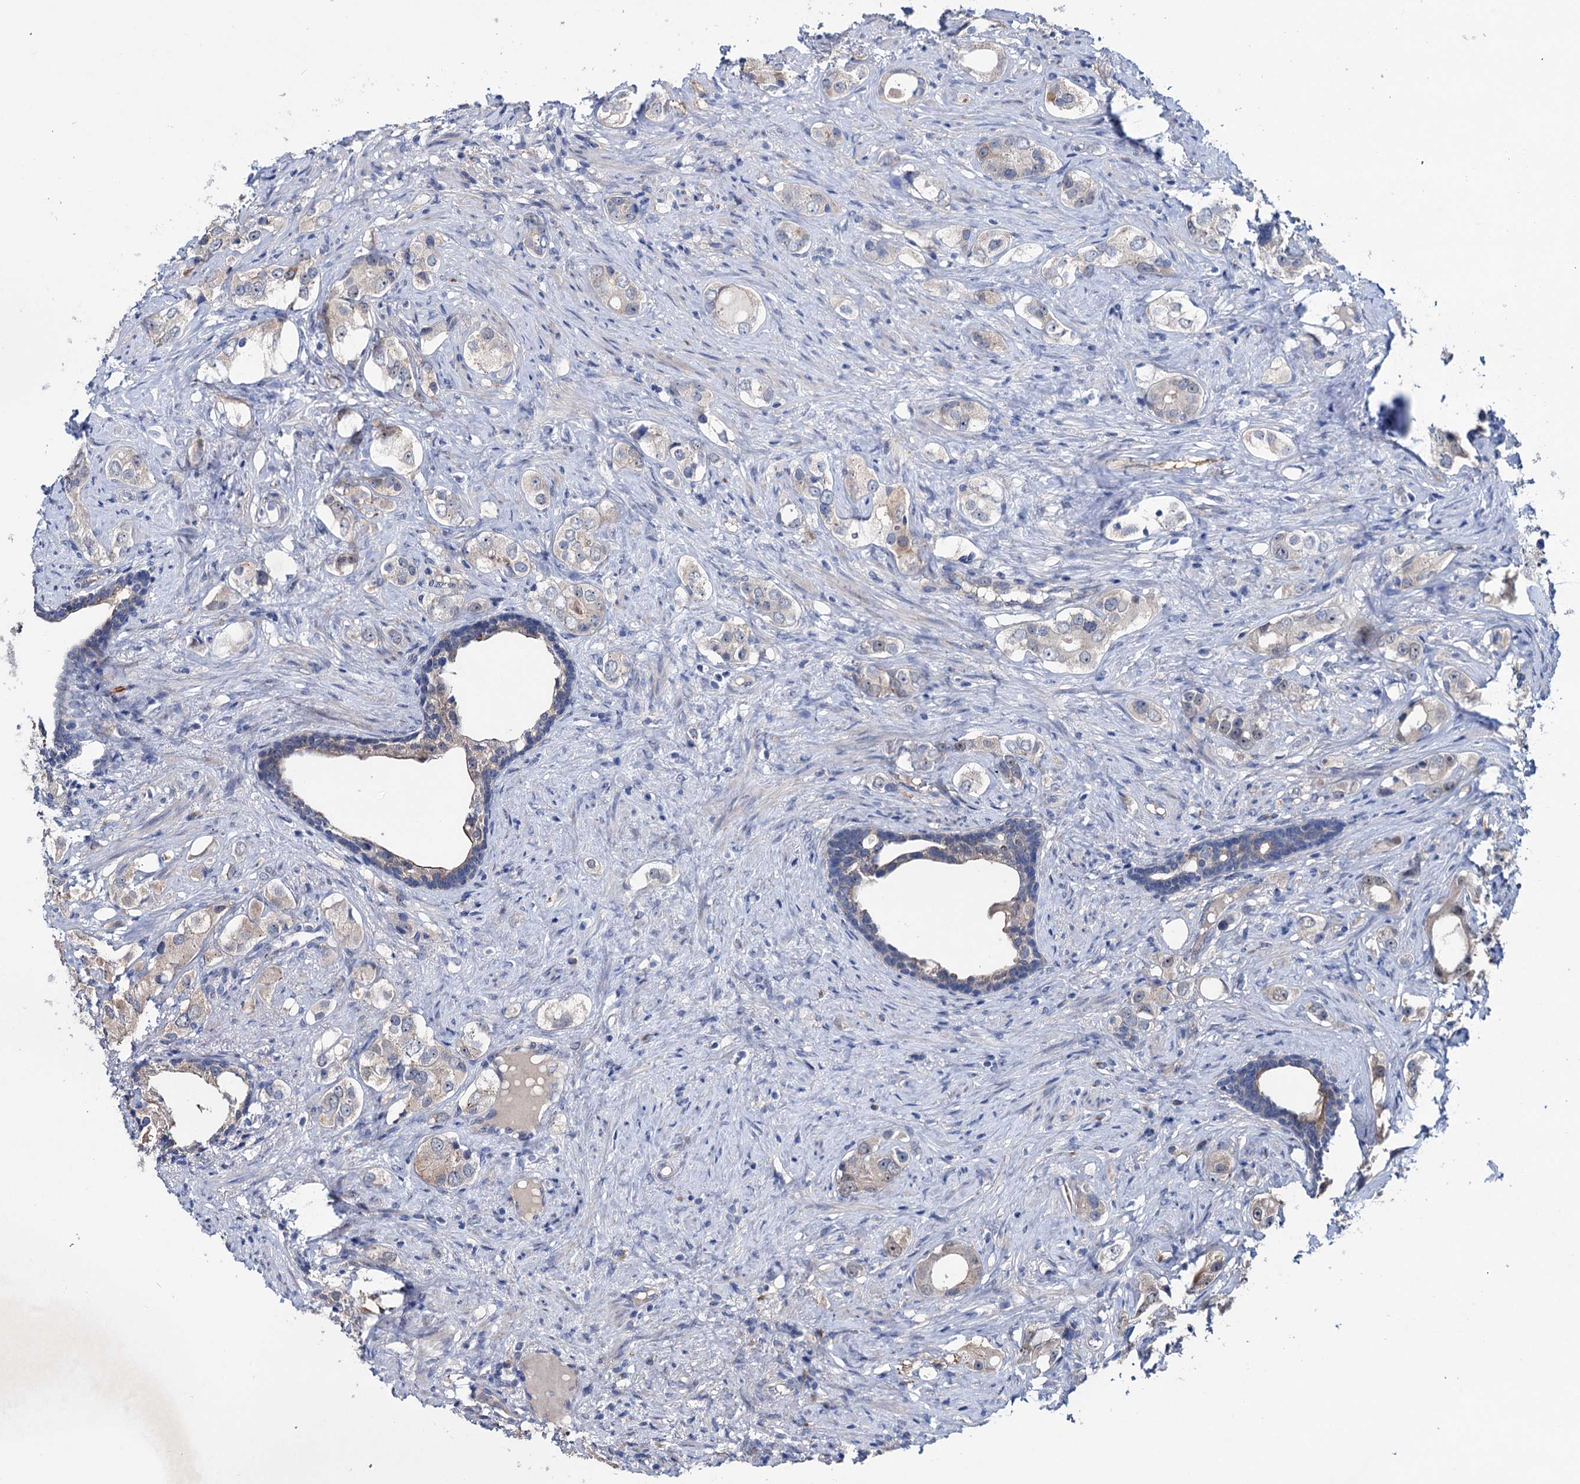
{"staining": {"intensity": "negative", "quantity": "none", "location": "none"}, "tissue": "prostate cancer", "cell_type": "Tumor cells", "image_type": "cancer", "snomed": [{"axis": "morphology", "description": "Adenocarcinoma, High grade"}, {"axis": "topography", "description": "Prostate"}], "caption": "Prostate cancer (adenocarcinoma (high-grade)) was stained to show a protein in brown. There is no significant staining in tumor cells. (Brightfield microscopy of DAB (3,3'-diaminobenzidine) IHC at high magnification).", "gene": "EYA4", "patient": {"sex": "male", "age": 63}}